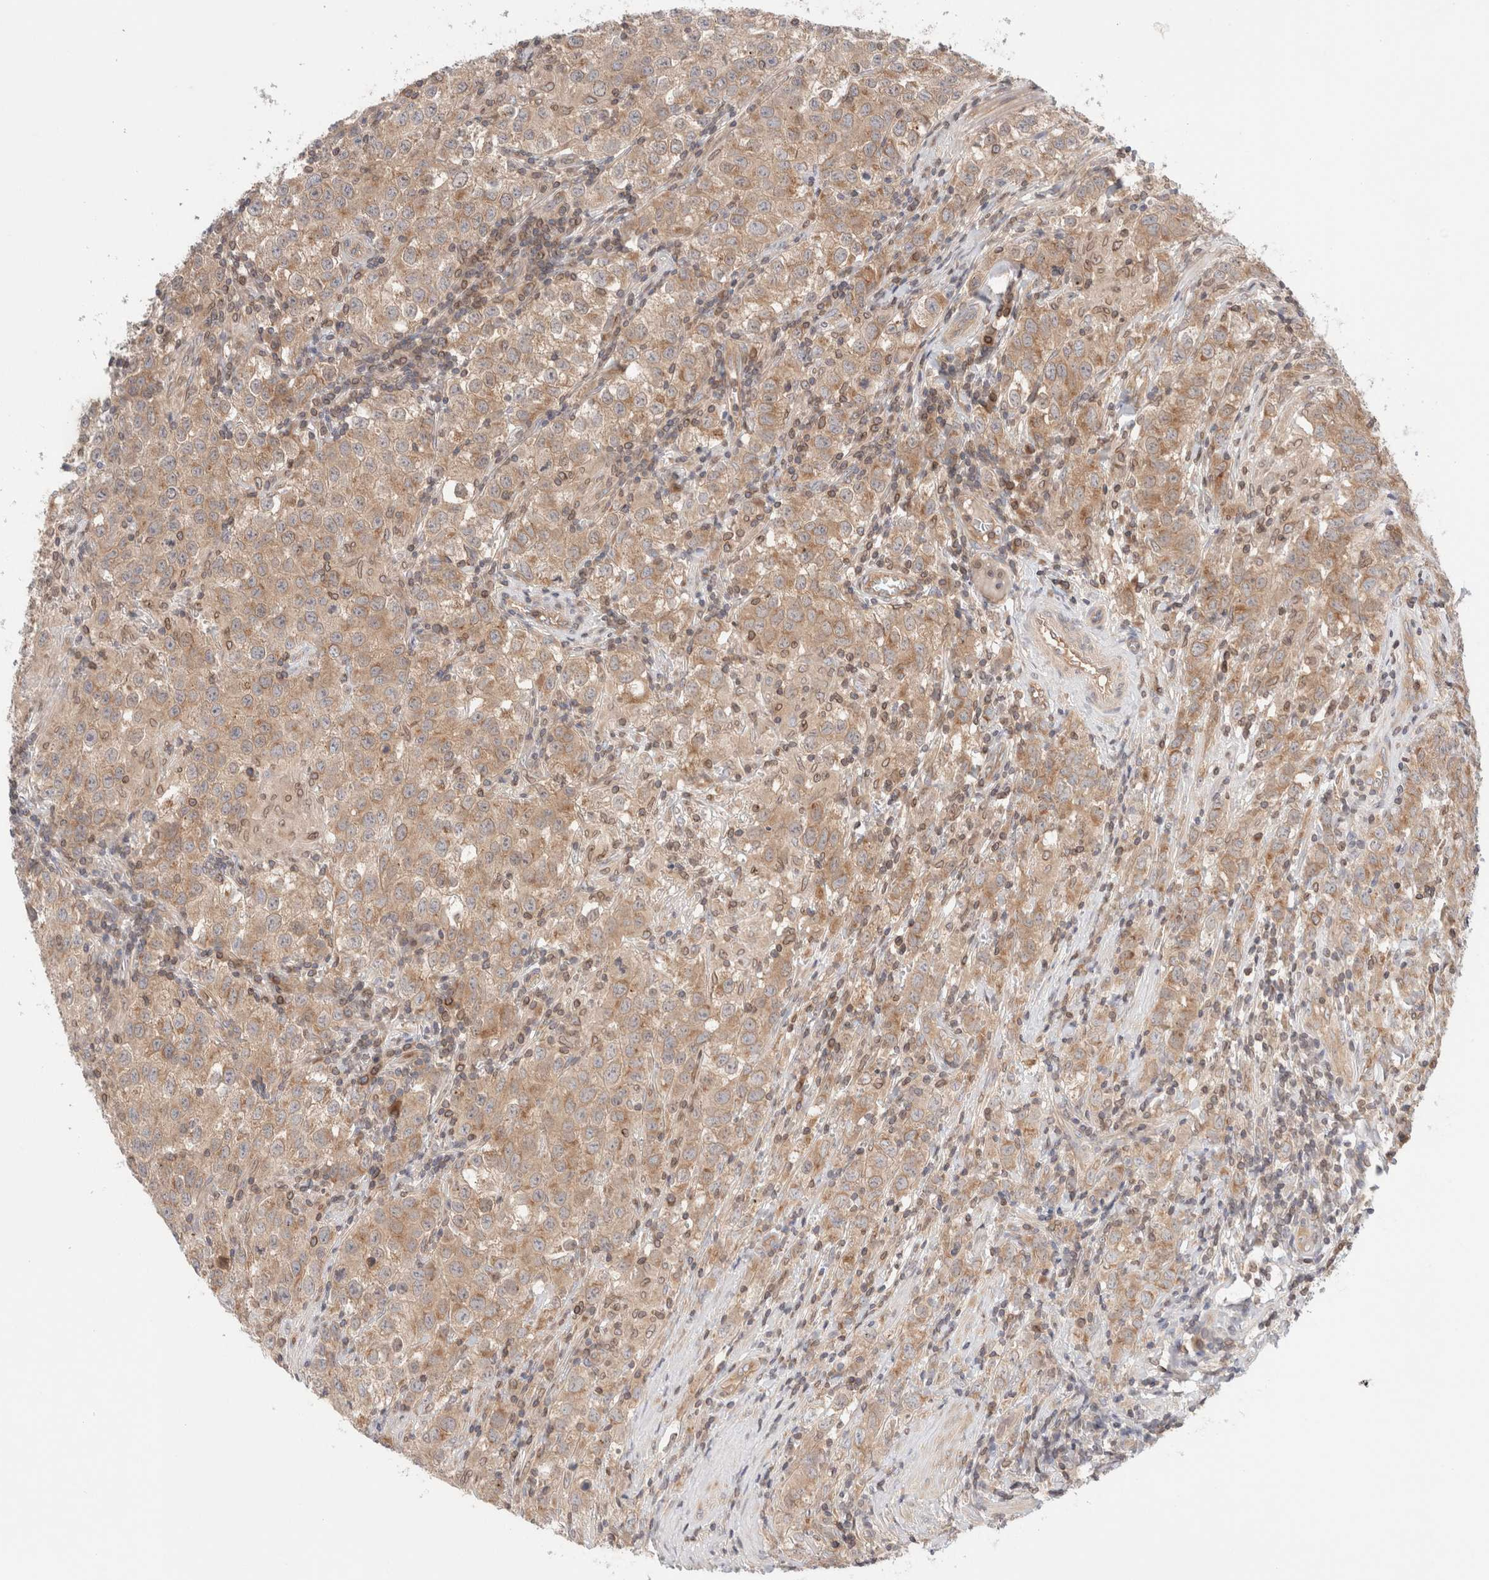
{"staining": {"intensity": "moderate", "quantity": "25%-75%", "location": "cytoplasmic/membranous"}, "tissue": "testis cancer", "cell_type": "Tumor cells", "image_type": "cancer", "snomed": [{"axis": "morphology", "description": "Seminoma, NOS"}, {"axis": "morphology", "description": "Carcinoma, Embryonal, NOS"}, {"axis": "topography", "description": "Testis"}], "caption": "High-power microscopy captured an IHC histopathology image of embryonal carcinoma (testis), revealing moderate cytoplasmic/membranous expression in approximately 25%-75% of tumor cells.", "gene": "SIKE1", "patient": {"sex": "male", "age": 43}}